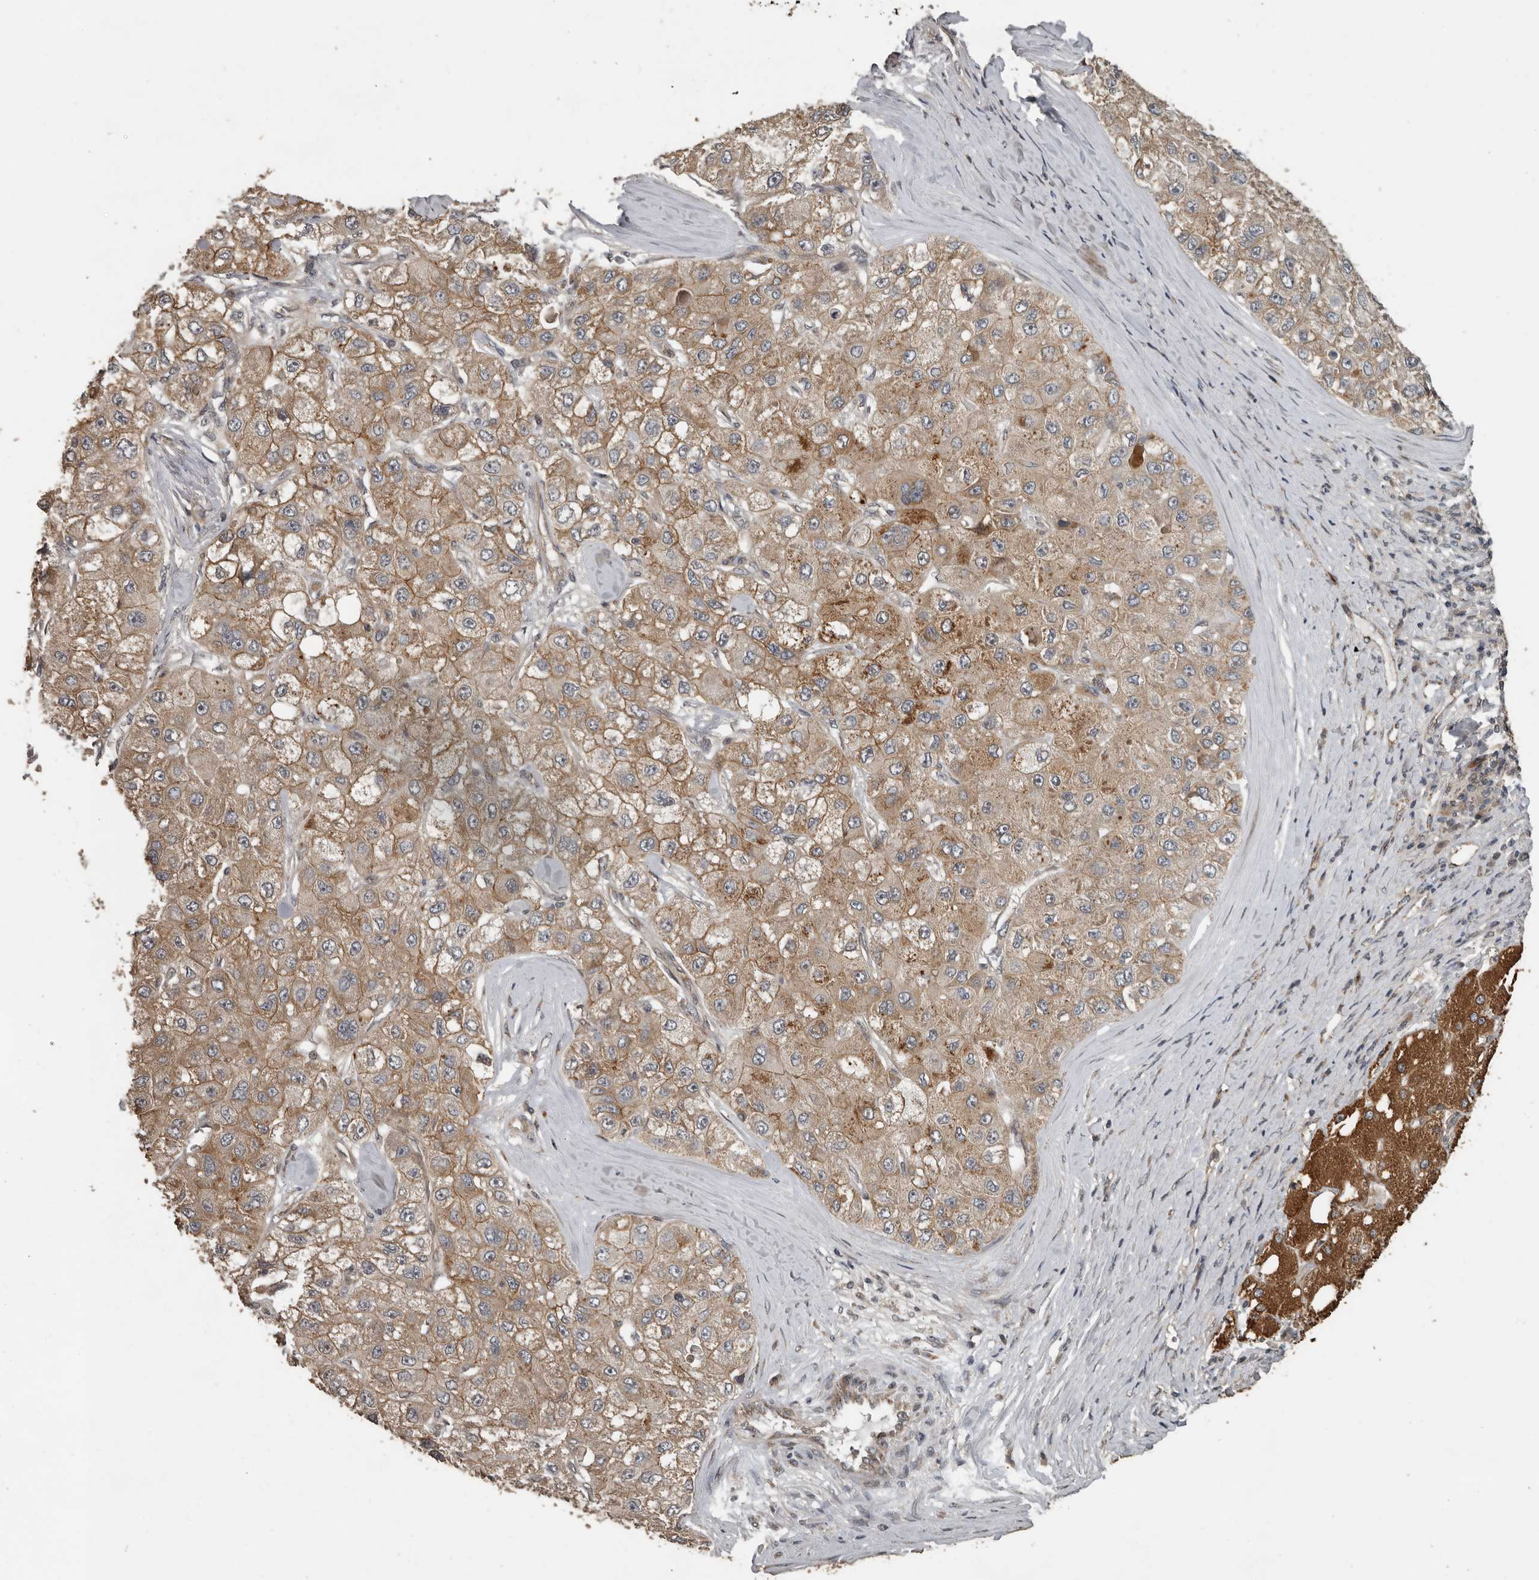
{"staining": {"intensity": "moderate", "quantity": ">75%", "location": "cytoplasmic/membranous"}, "tissue": "liver cancer", "cell_type": "Tumor cells", "image_type": "cancer", "snomed": [{"axis": "morphology", "description": "Carcinoma, Hepatocellular, NOS"}, {"axis": "topography", "description": "Liver"}], "caption": "Brown immunohistochemical staining in human hepatocellular carcinoma (liver) displays moderate cytoplasmic/membranous positivity in approximately >75% of tumor cells.", "gene": "CEP350", "patient": {"sex": "male", "age": 80}}